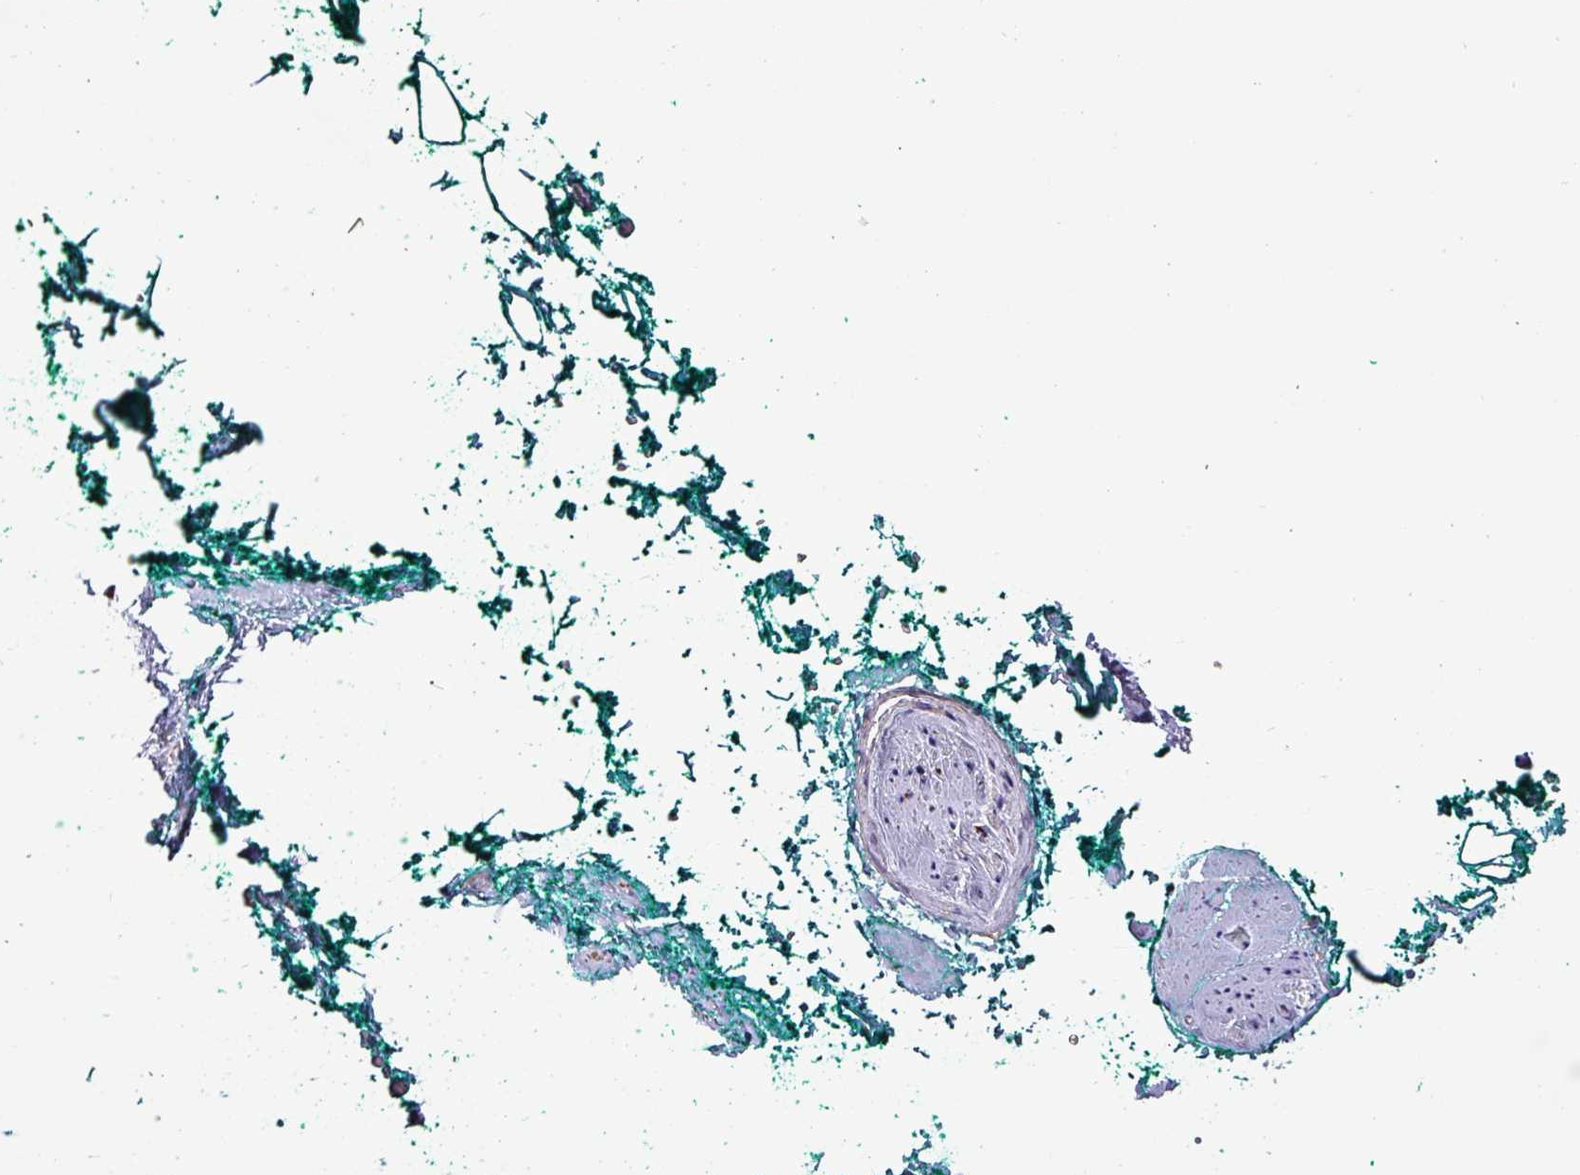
{"staining": {"intensity": "negative", "quantity": "none", "location": "none"}, "tissue": "adipose tissue", "cell_type": "Adipocytes", "image_type": "normal", "snomed": [{"axis": "morphology", "description": "Normal tissue, NOS"}, {"axis": "morphology", "description": "Adenocarcinoma, High grade"}, {"axis": "topography", "description": "Prostate"}, {"axis": "topography", "description": "Peripheral nerve tissue"}], "caption": "This image is of unremarkable adipose tissue stained with immunohistochemistry (IHC) to label a protein in brown with the nuclei are counter-stained blue. There is no positivity in adipocytes.", "gene": "VAMP4", "patient": {"sex": "male", "age": 68}}